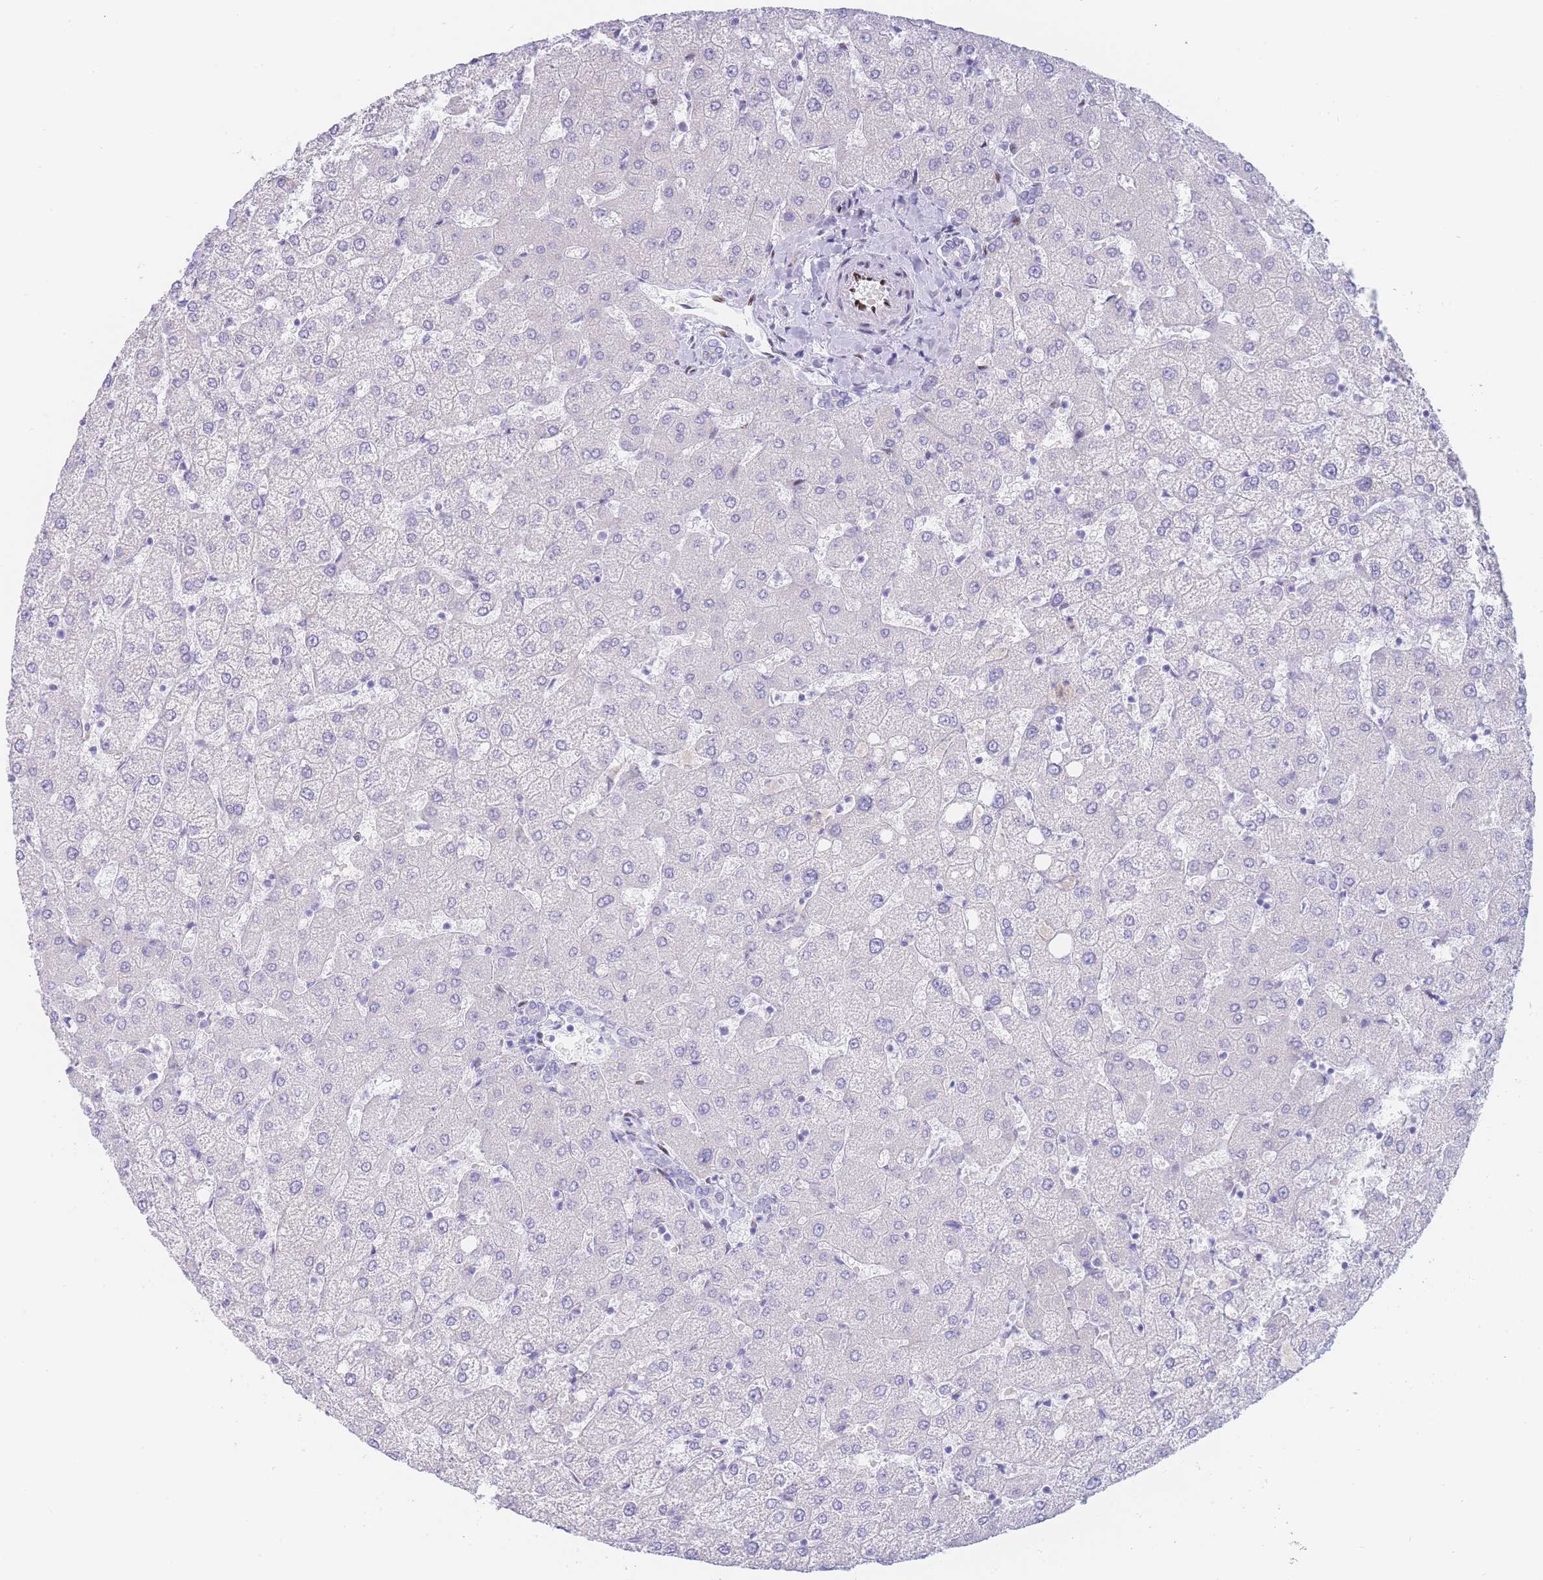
{"staining": {"intensity": "negative", "quantity": "none", "location": "none"}, "tissue": "liver", "cell_type": "Cholangiocytes", "image_type": "normal", "snomed": [{"axis": "morphology", "description": "Normal tissue, NOS"}, {"axis": "topography", "description": "Liver"}], "caption": "A micrograph of liver stained for a protein demonstrates no brown staining in cholangiocytes. (DAB (3,3'-diaminobenzidine) IHC with hematoxylin counter stain).", "gene": "PSMB5", "patient": {"sex": "female", "age": 54}}